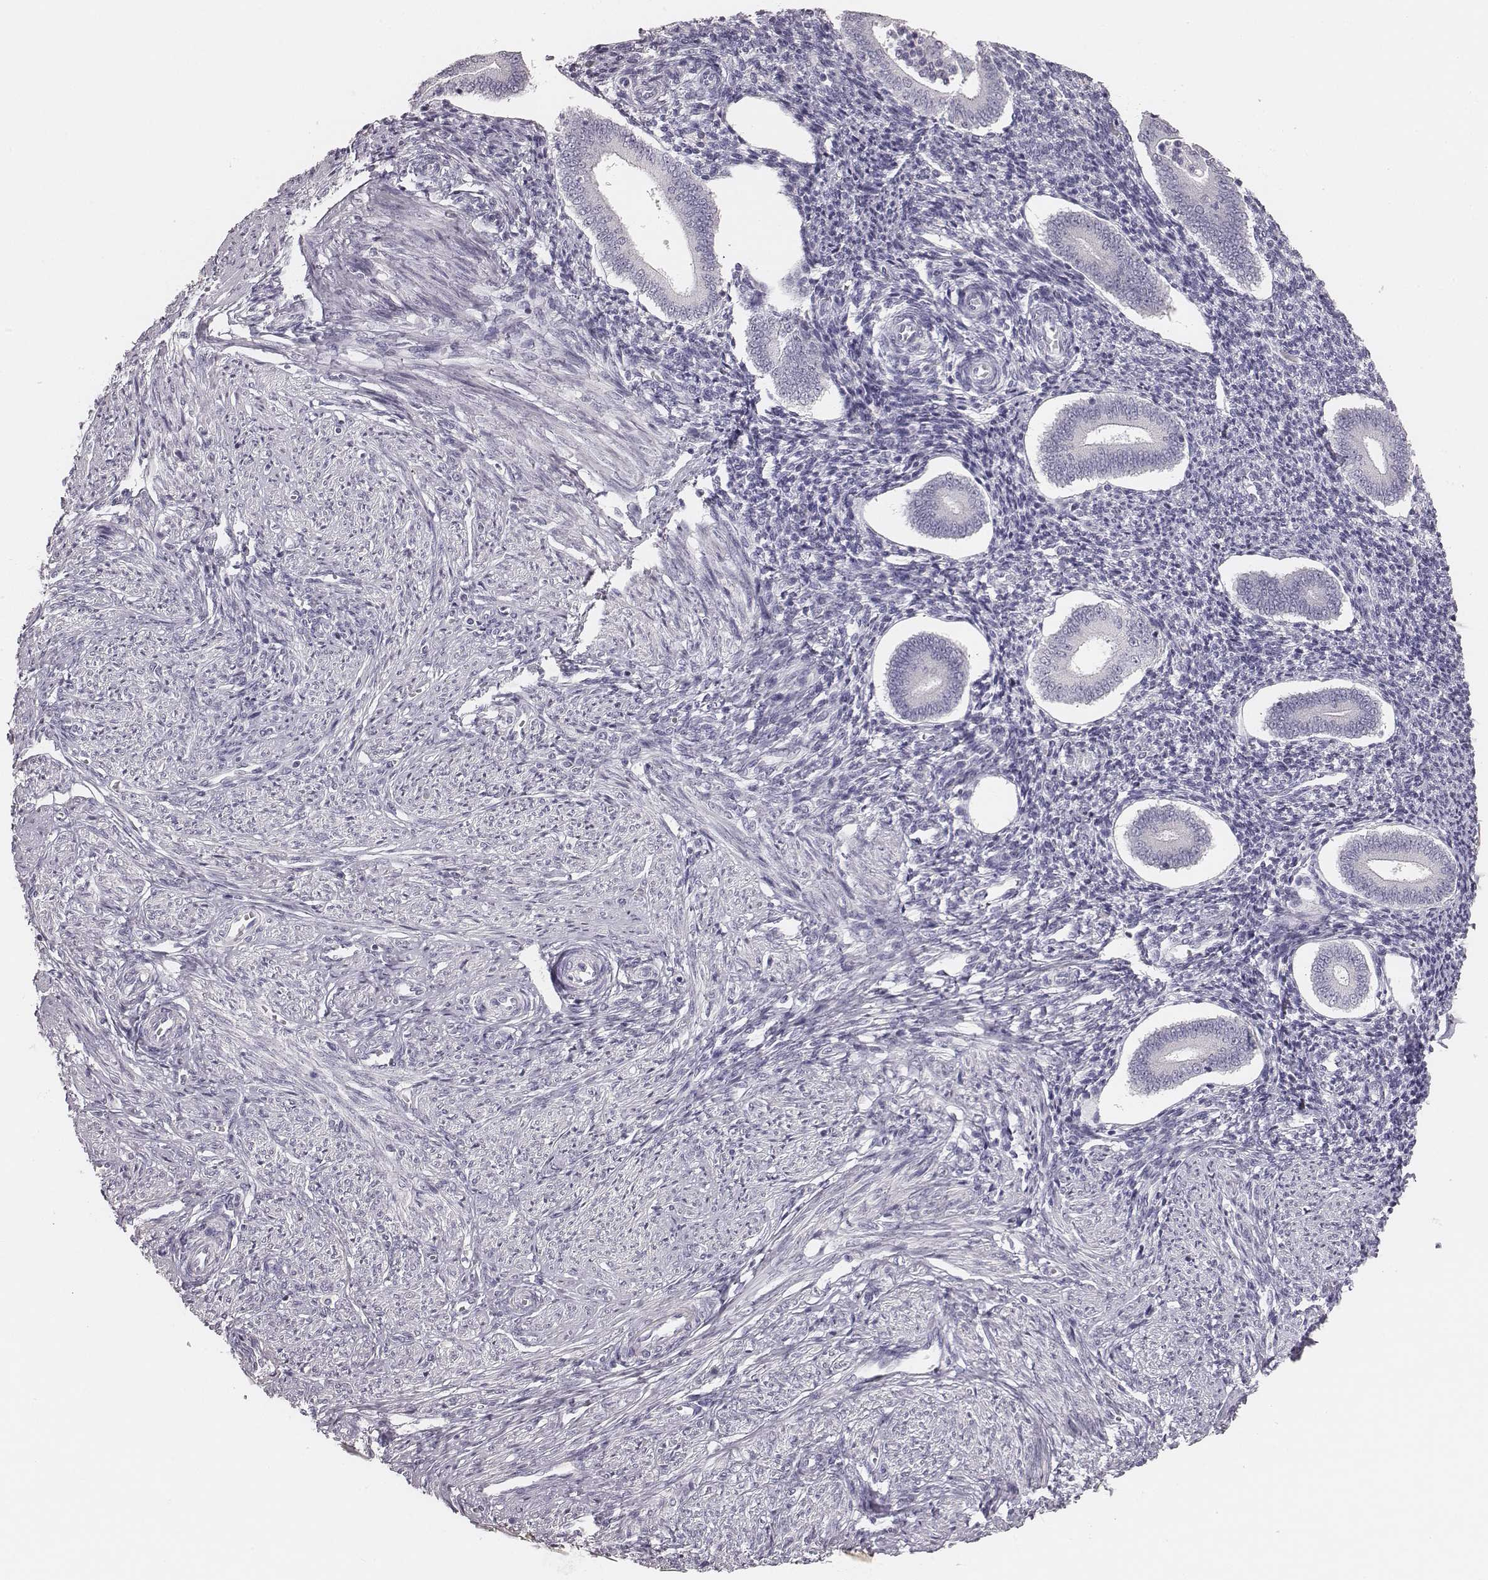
{"staining": {"intensity": "negative", "quantity": "none", "location": "none"}, "tissue": "endometrium", "cell_type": "Cells in endometrial stroma", "image_type": "normal", "snomed": [{"axis": "morphology", "description": "Normal tissue, NOS"}, {"axis": "topography", "description": "Endometrium"}], "caption": "Endometrium stained for a protein using immunohistochemistry (IHC) exhibits no staining cells in endometrial stroma.", "gene": "MYH6", "patient": {"sex": "female", "age": 40}}